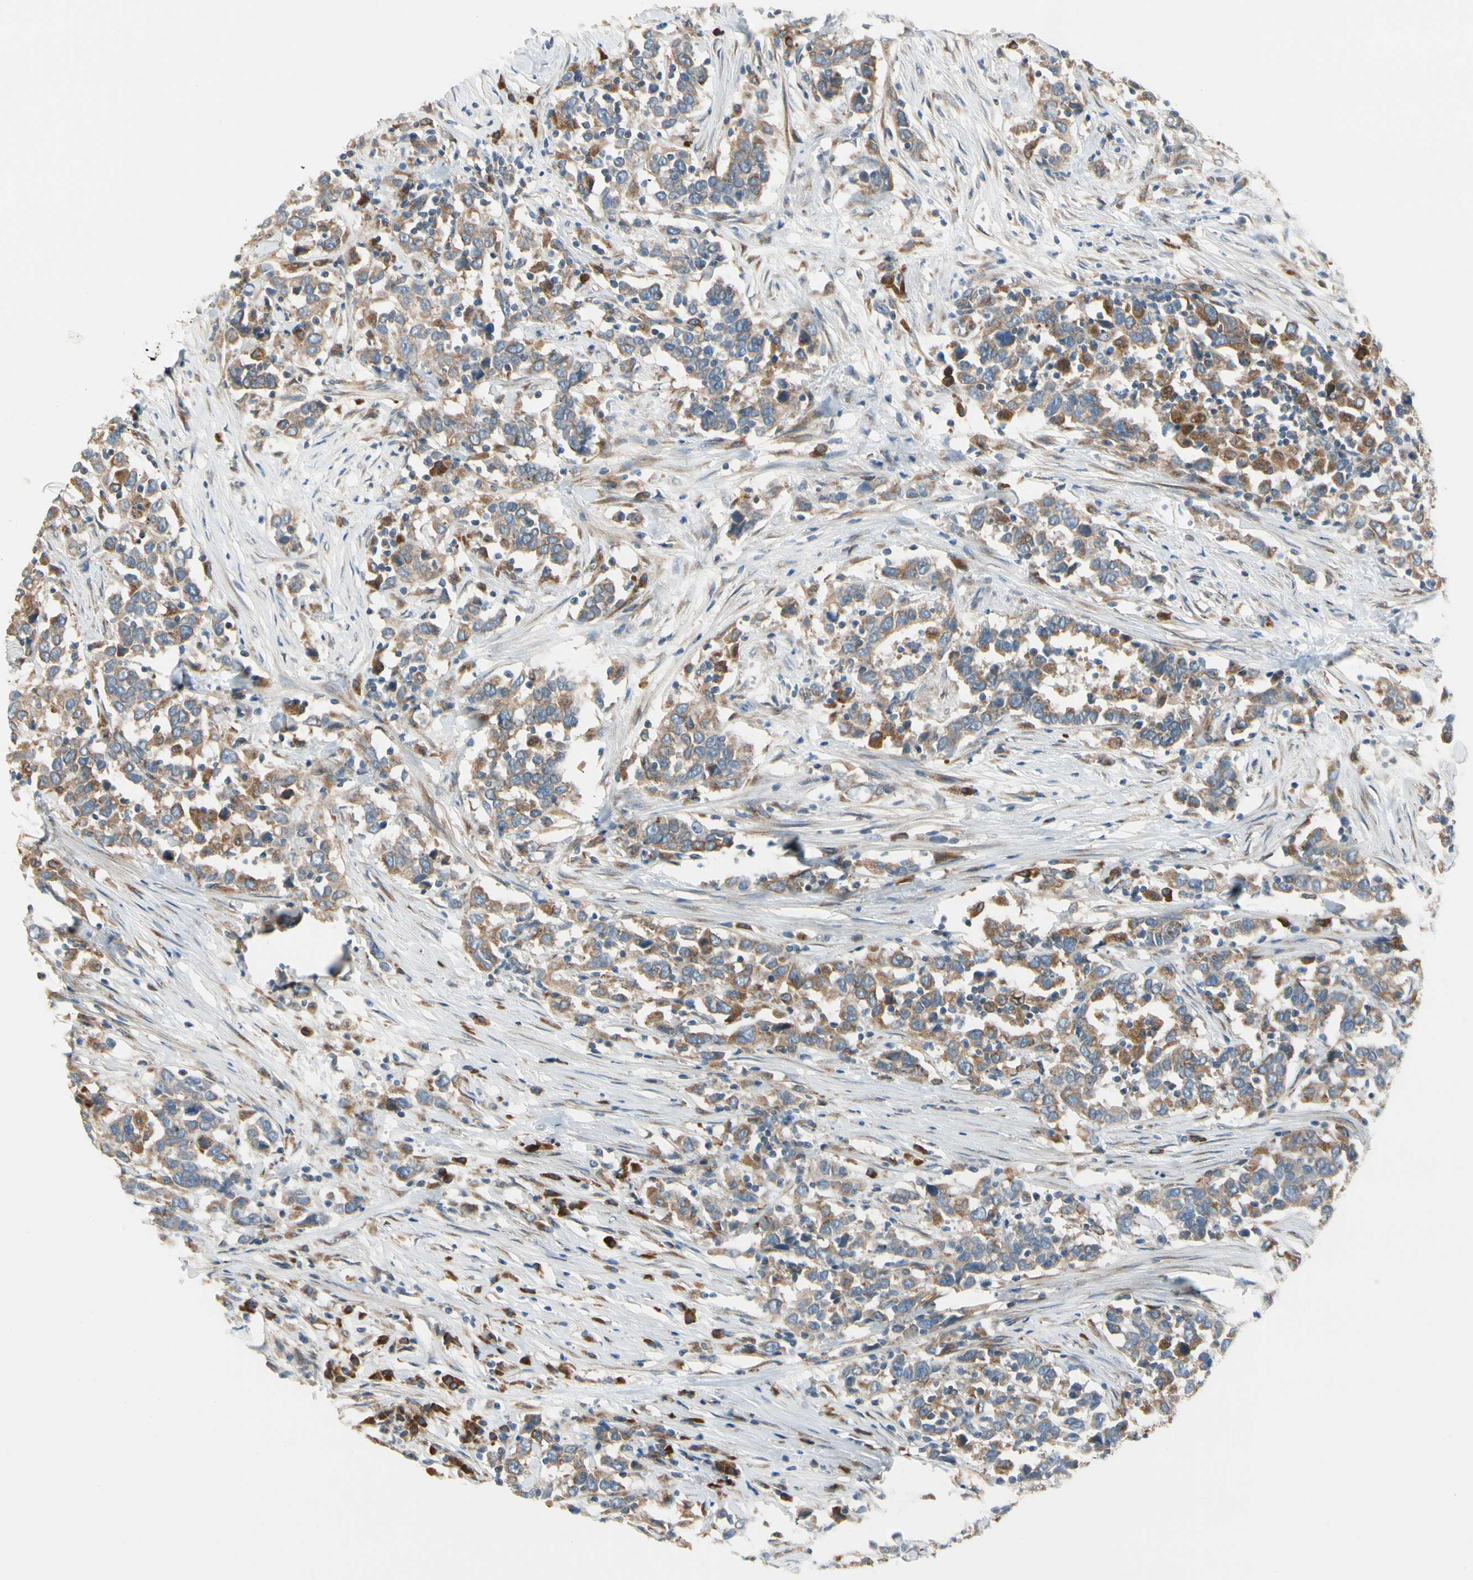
{"staining": {"intensity": "moderate", "quantity": ">75%", "location": "cytoplasmic/membranous"}, "tissue": "urothelial cancer", "cell_type": "Tumor cells", "image_type": "cancer", "snomed": [{"axis": "morphology", "description": "Urothelial carcinoma, High grade"}, {"axis": "topography", "description": "Urinary bladder"}], "caption": "Urothelial cancer tissue displays moderate cytoplasmic/membranous expression in approximately >75% of tumor cells", "gene": "CLCC1", "patient": {"sex": "male", "age": 61}}